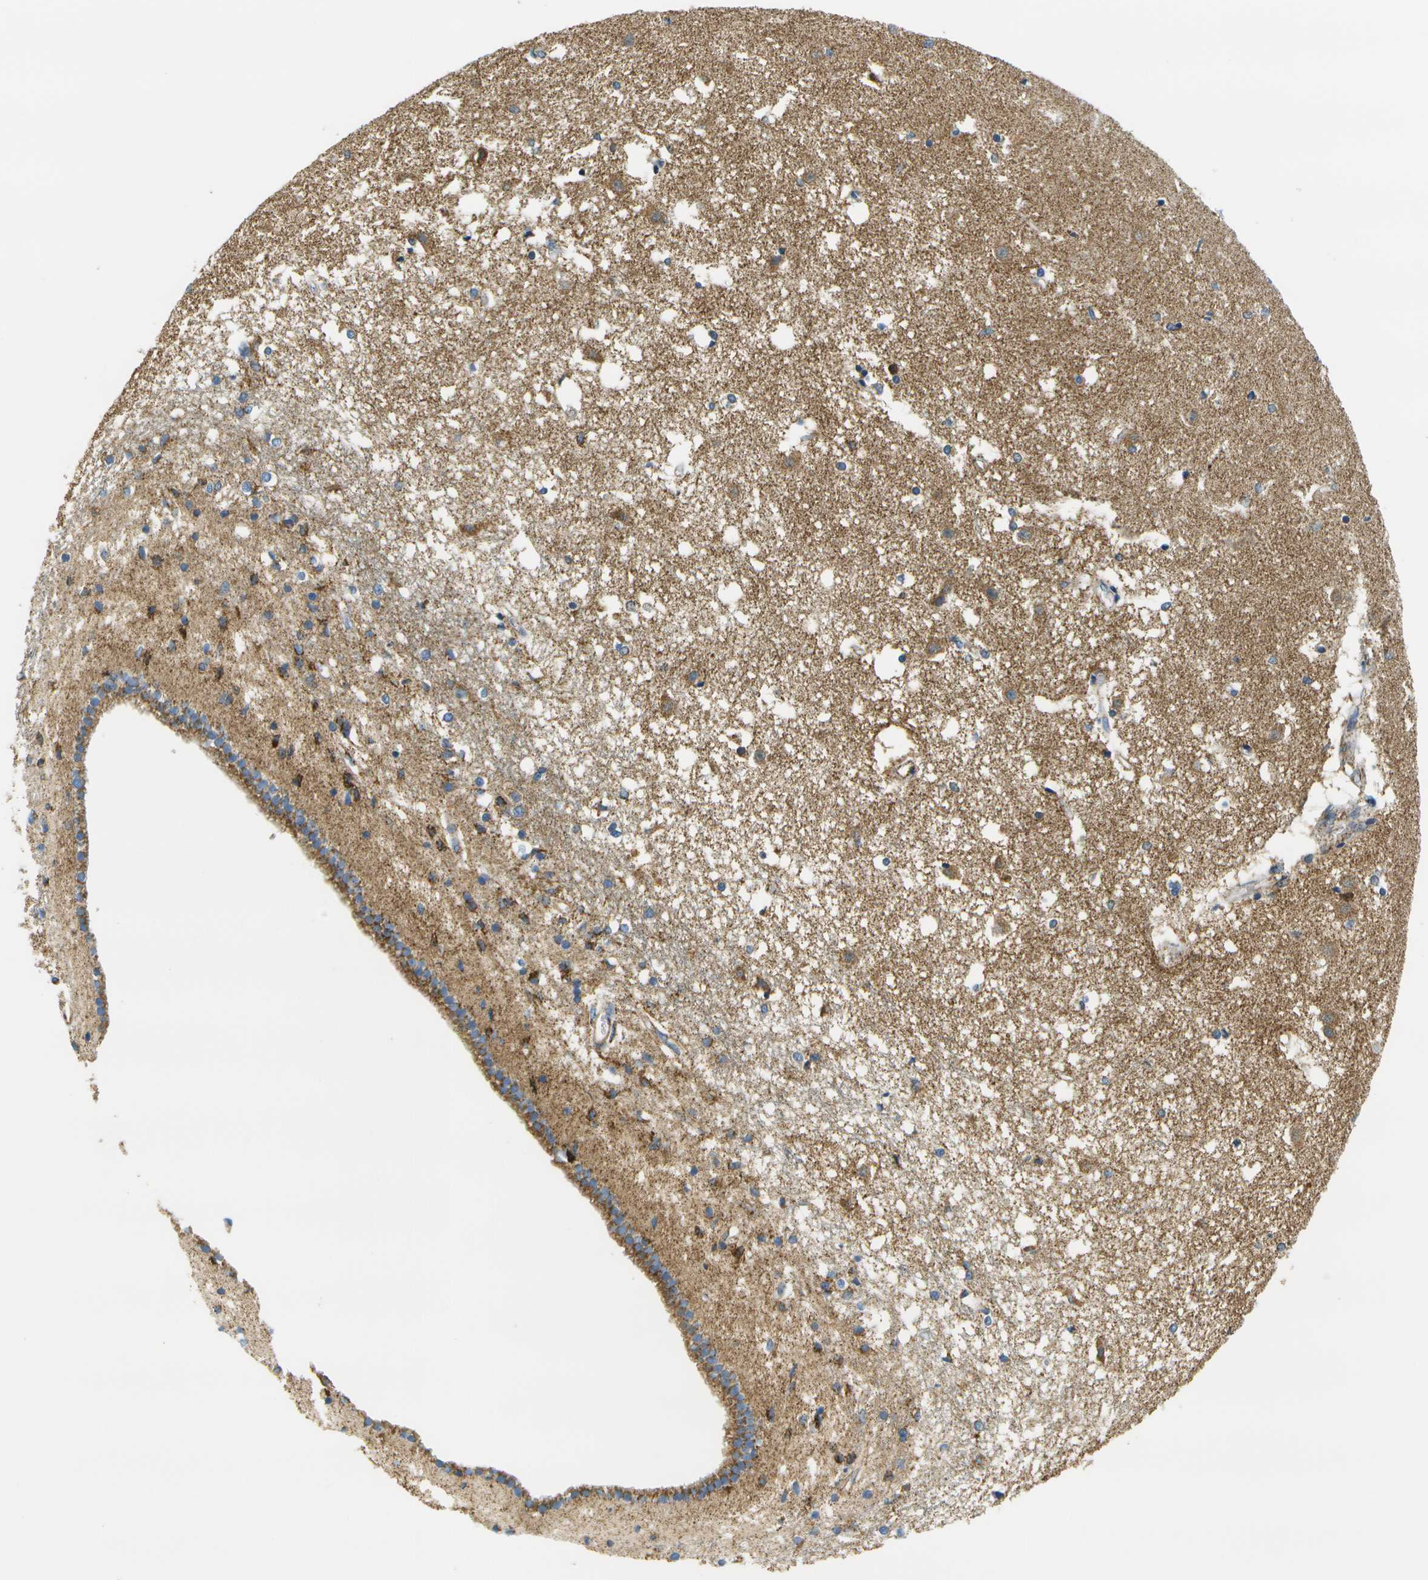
{"staining": {"intensity": "moderate", "quantity": "<25%", "location": "cytoplasmic/membranous"}, "tissue": "caudate", "cell_type": "Glial cells", "image_type": "normal", "snomed": [{"axis": "morphology", "description": "Normal tissue, NOS"}, {"axis": "topography", "description": "Lateral ventricle wall"}], "caption": "Immunohistochemistry micrograph of benign caudate: human caudate stained using immunohistochemistry exhibits low levels of moderate protein expression localized specifically in the cytoplasmic/membranous of glial cells, appearing as a cytoplasmic/membranous brown color.", "gene": "HLCS", "patient": {"sex": "male", "age": 45}}